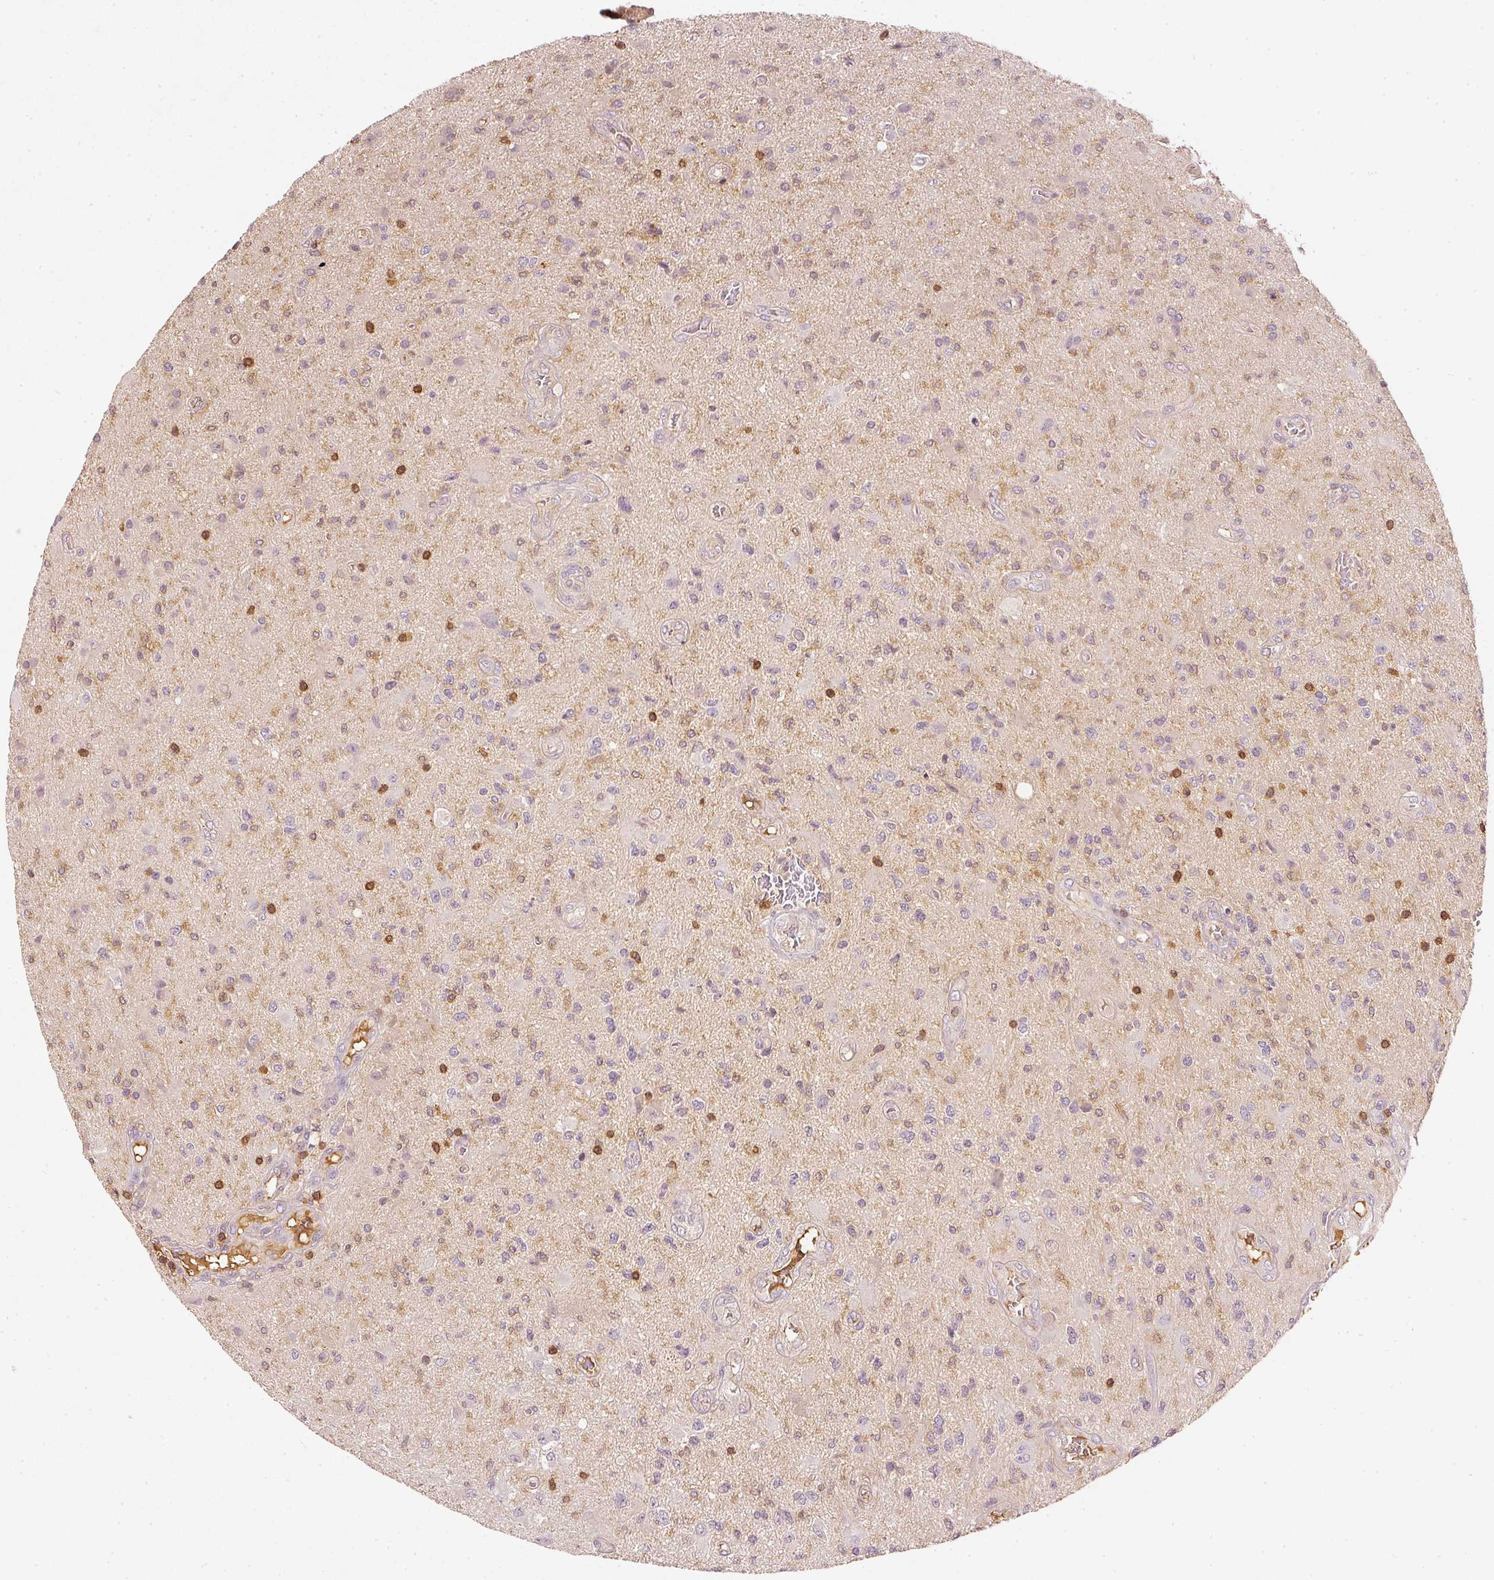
{"staining": {"intensity": "weak", "quantity": "25%-75%", "location": "cytoplasmic/membranous"}, "tissue": "glioma", "cell_type": "Tumor cells", "image_type": "cancer", "snomed": [{"axis": "morphology", "description": "Glioma, malignant, High grade"}, {"axis": "topography", "description": "Brain"}], "caption": "Brown immunohistochemical staining in human glioma displays weak cytoplasmic/membranous expression in approximately 25%-75% of tumor cells.", "gene": "EVL", "patient": {"sex": "male", "age": 67}}